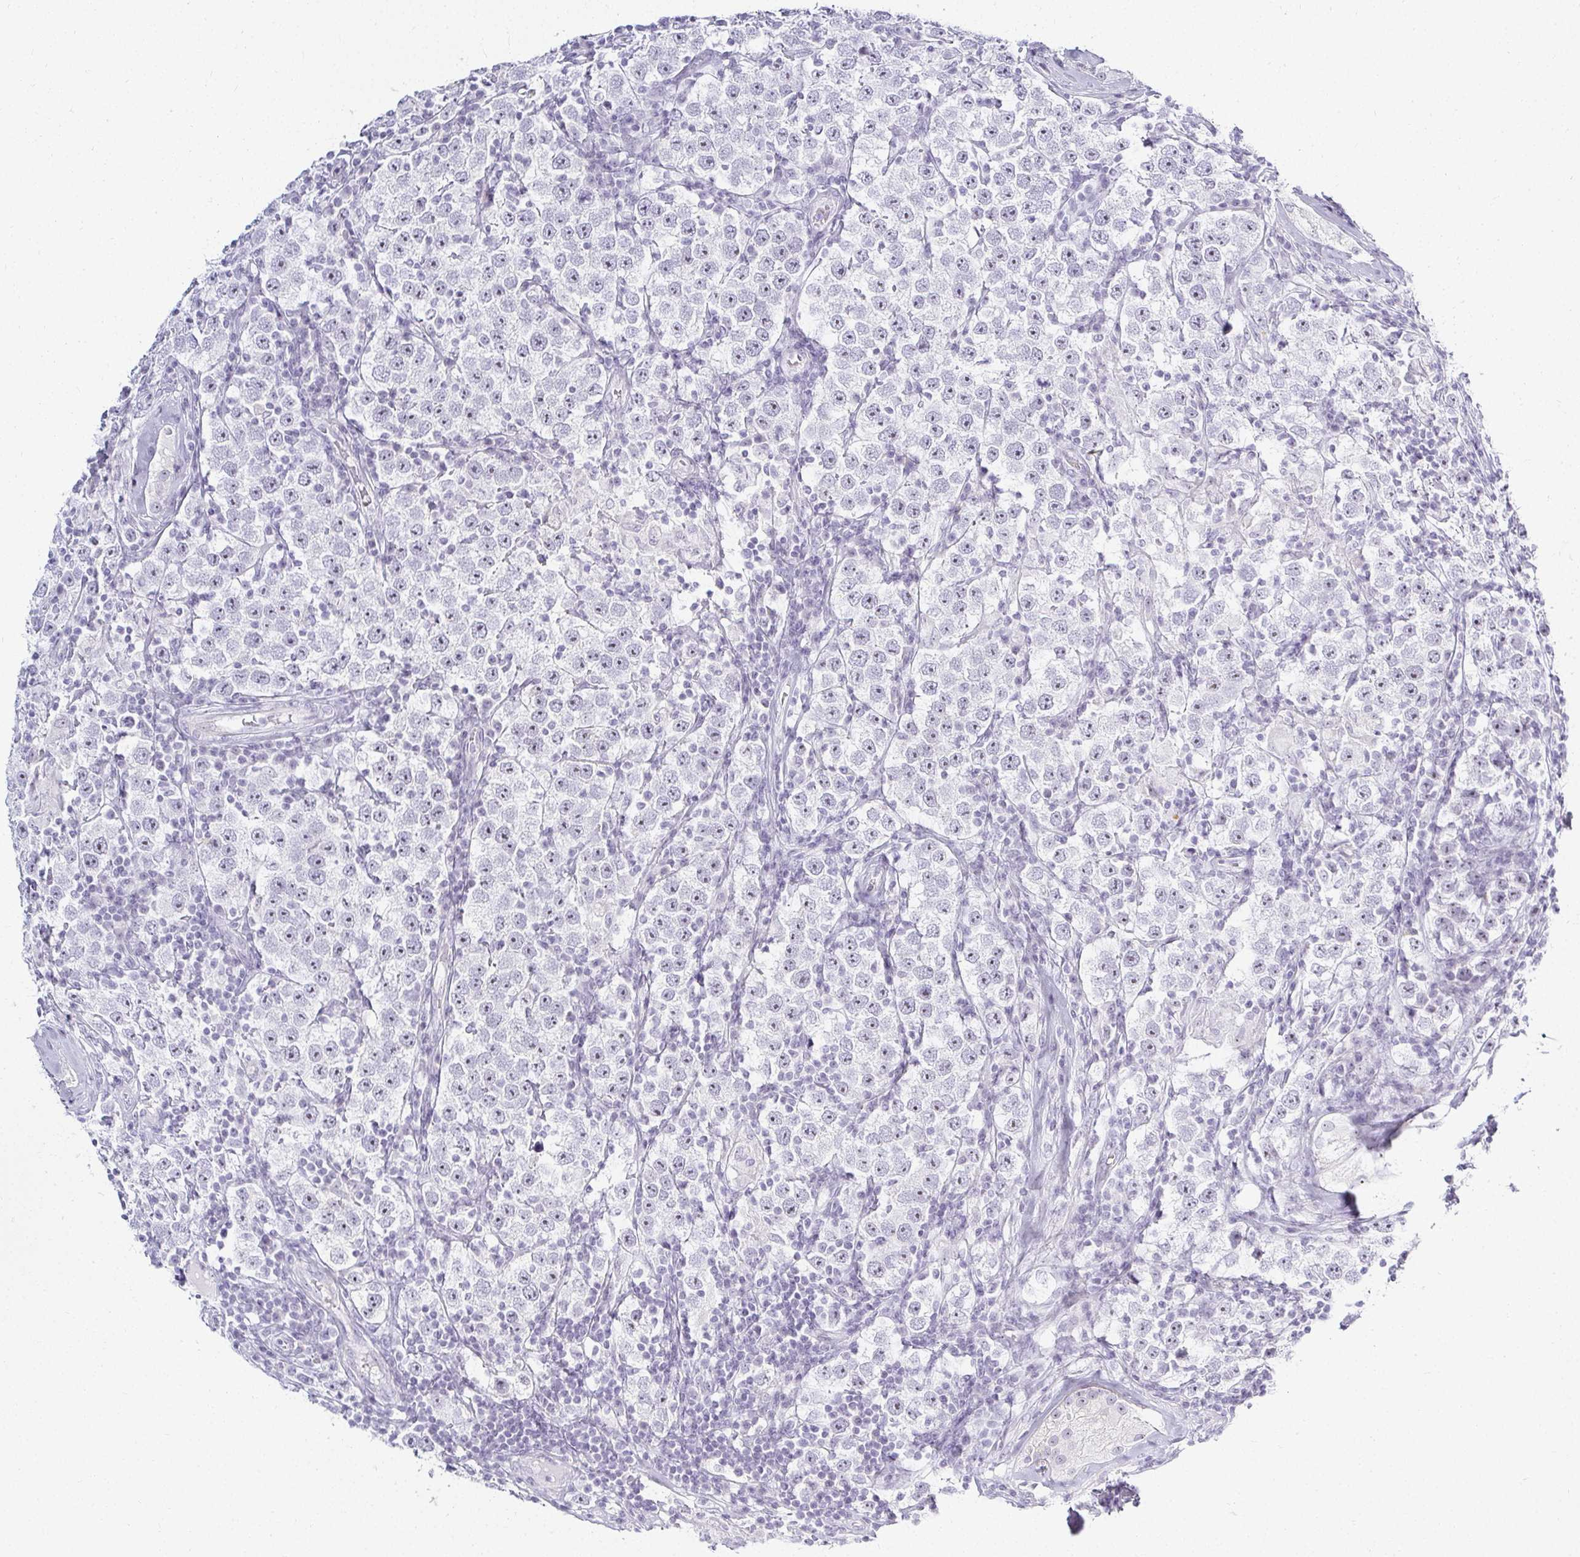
{"staining": {"intensity": "weak", "quantity": "<25%", "location": "nuclear"}, "tissue": "urothelial cancer", "cell_type": "Tumor cells", "image_type": "cancer", "snomed": [{"axis": "morphology", "description": "Normal tissue, NOS"}, {"axis": "morphology", "description": "Urothelial carcinoma, High grade"}, {"axis": "morphology", "description": "Seminoma, NOS"}, {"axis": "morphology", "description": "Carcinoma, Embryonal, NOS"}, {"axis": "topography", "description": "Urinary bladder"}, {"axis": "topography", "description": "Testis"}], "caption": "Seminoma was stained to show a protein in brown. There is no significant staining in tumor cells.", "gene": "ACAN", "patient": {"sex": "male", "age": 41}}